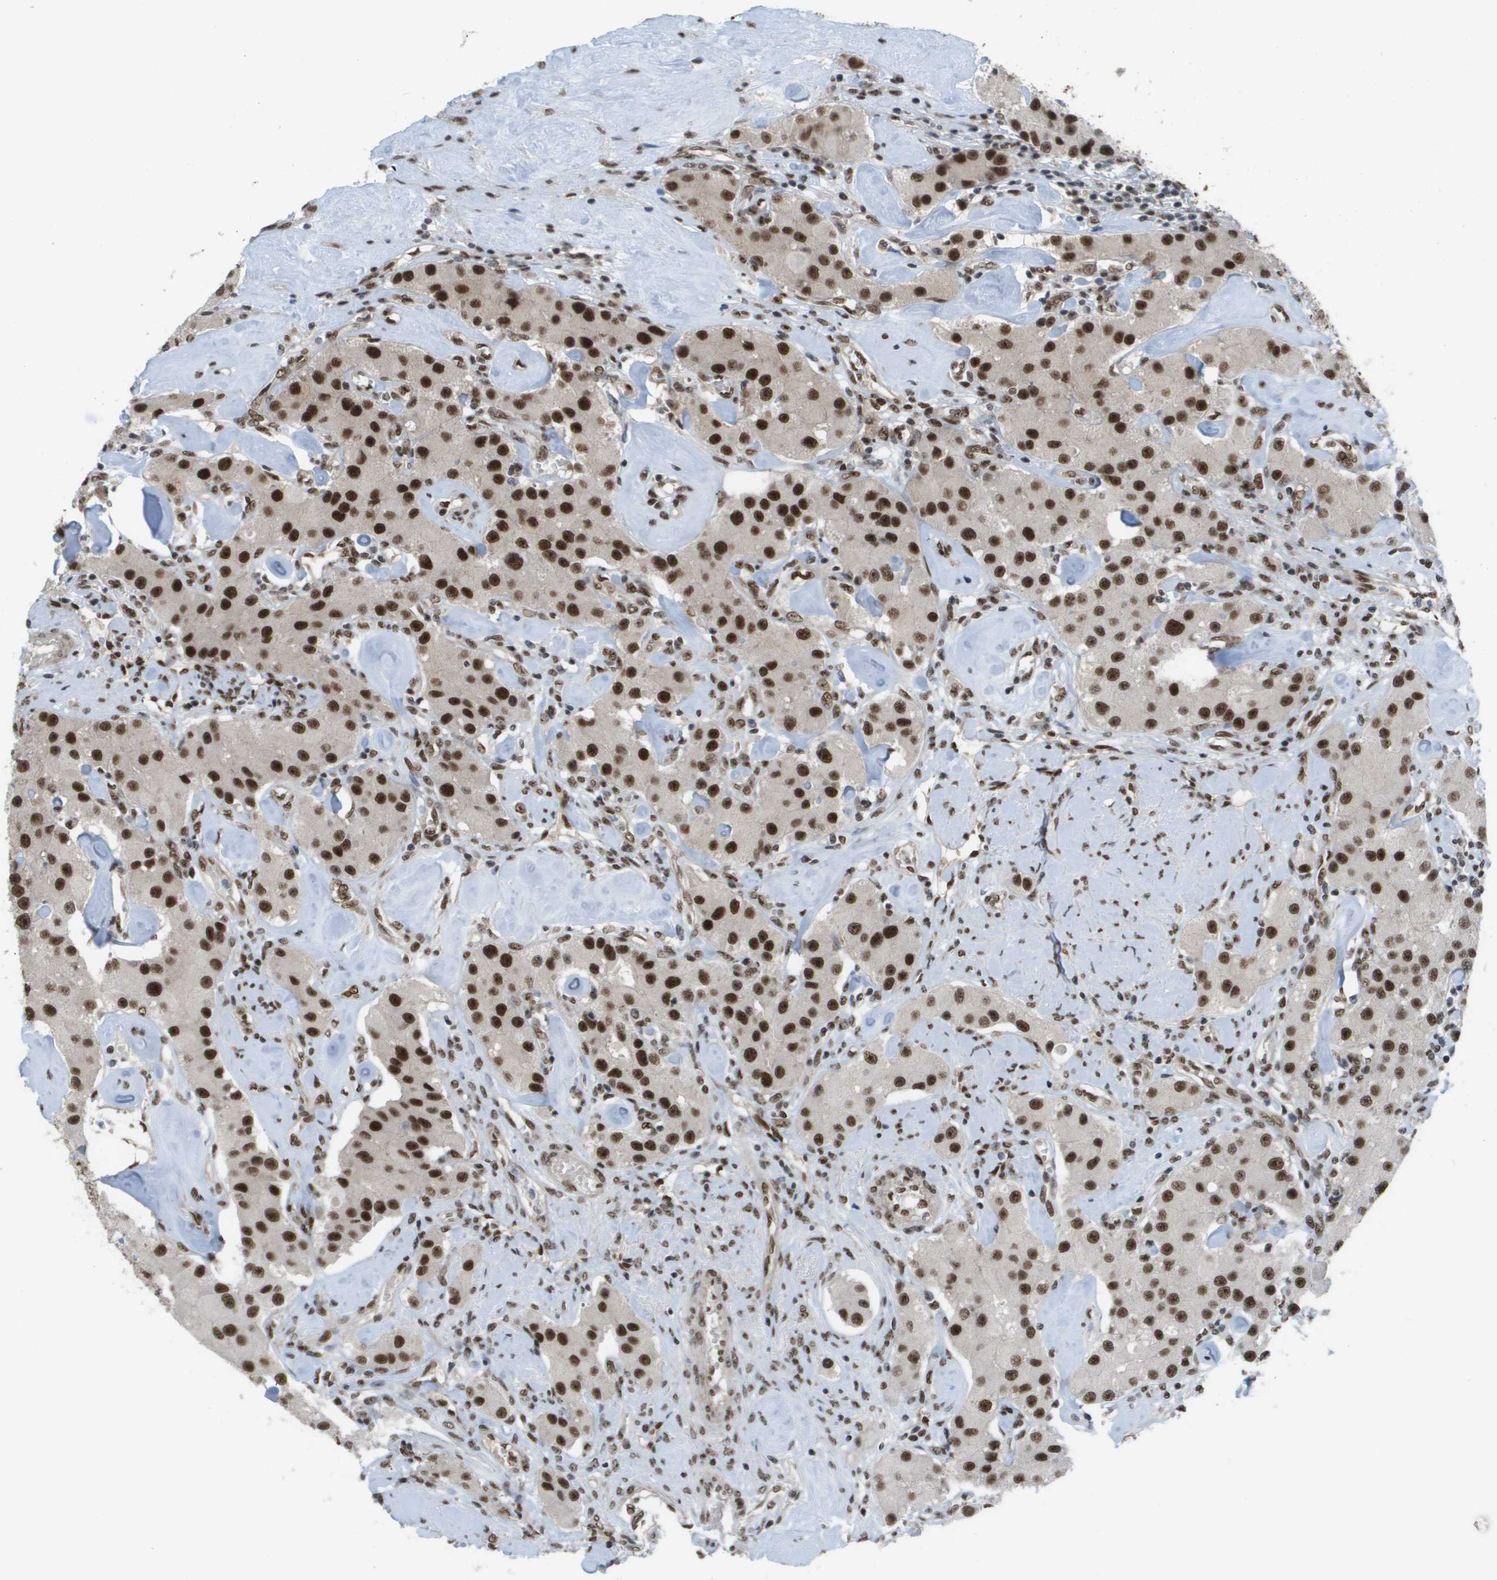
{"staining": {"intensity": "strong", "quantity": ">75%", "location": "nuclear"}, "tissue": "carcinoid", "cell_type": "Tumor cells", "image_type": "cancer", "snomed": [{"axis": "morphology", "description": "Carcinoid, malignant, NOS"}, {"axis": "topography", "description": "Pancreas"}], "caption": "Tumor cells reveal high levels of strong nuclear staining in about >75% of cells in human carcinoid.", "gene": "CDT1", "patient": {"sex": "male", "age": 41}}